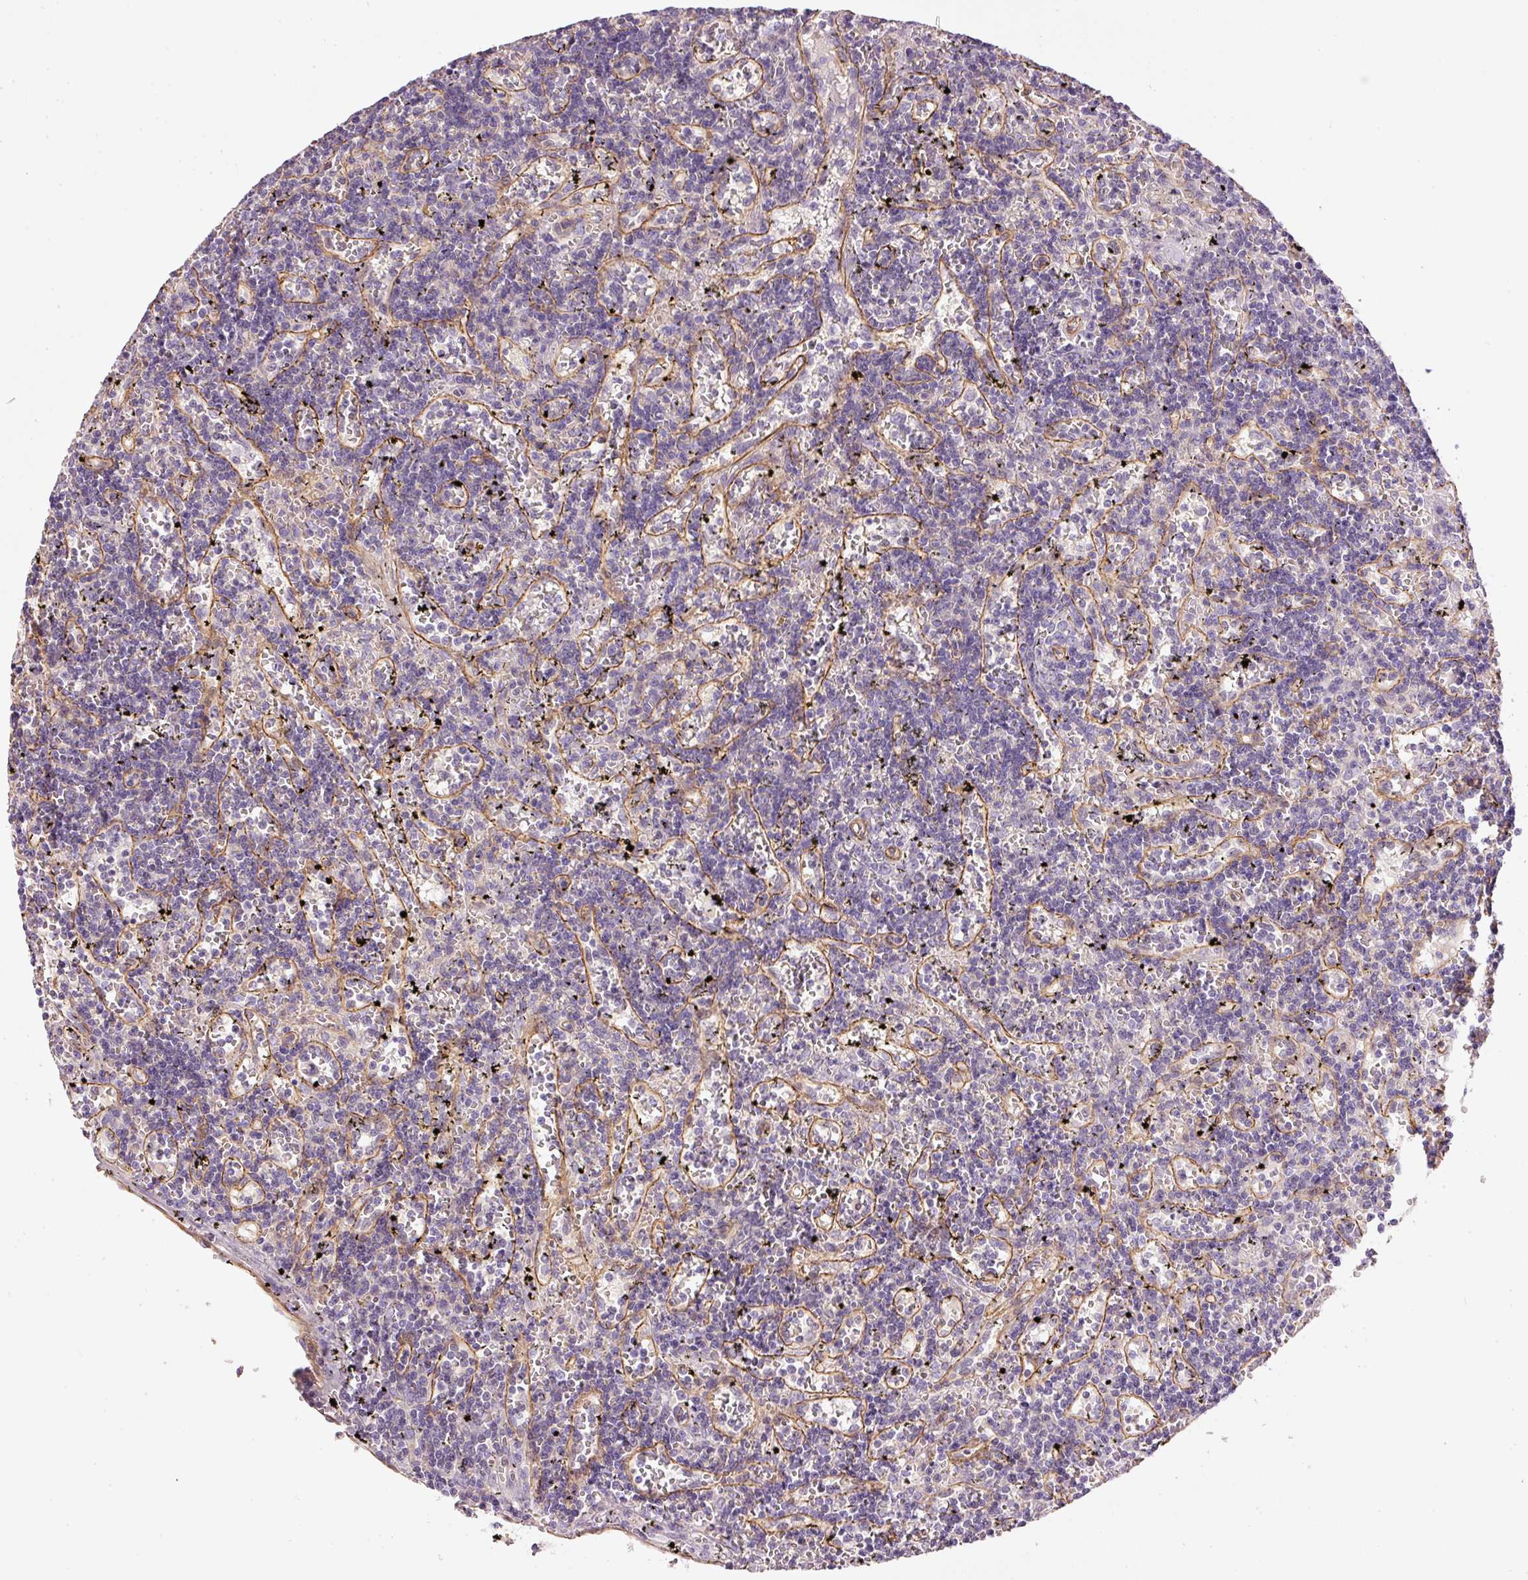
{"staining": {"intensity": "negative", "quantity": "none", "location": "none"}, "tissue": "lymphoma", "cell_type": "Tumor cells", "image_type": "cancer", "snomed": [{"axis": "morphology", "description": "Malignant lymphoma, non-Hodgkin's type, Low grade"}, {"axis": "topography", "description": "Spleen"}], "caption": "The immunohistochemistry photomicrograph has no significant staining in tumor cells of lymphoma tissue.", "gene": "OSR2", "patient": {"sex": "male", "age": 60}}